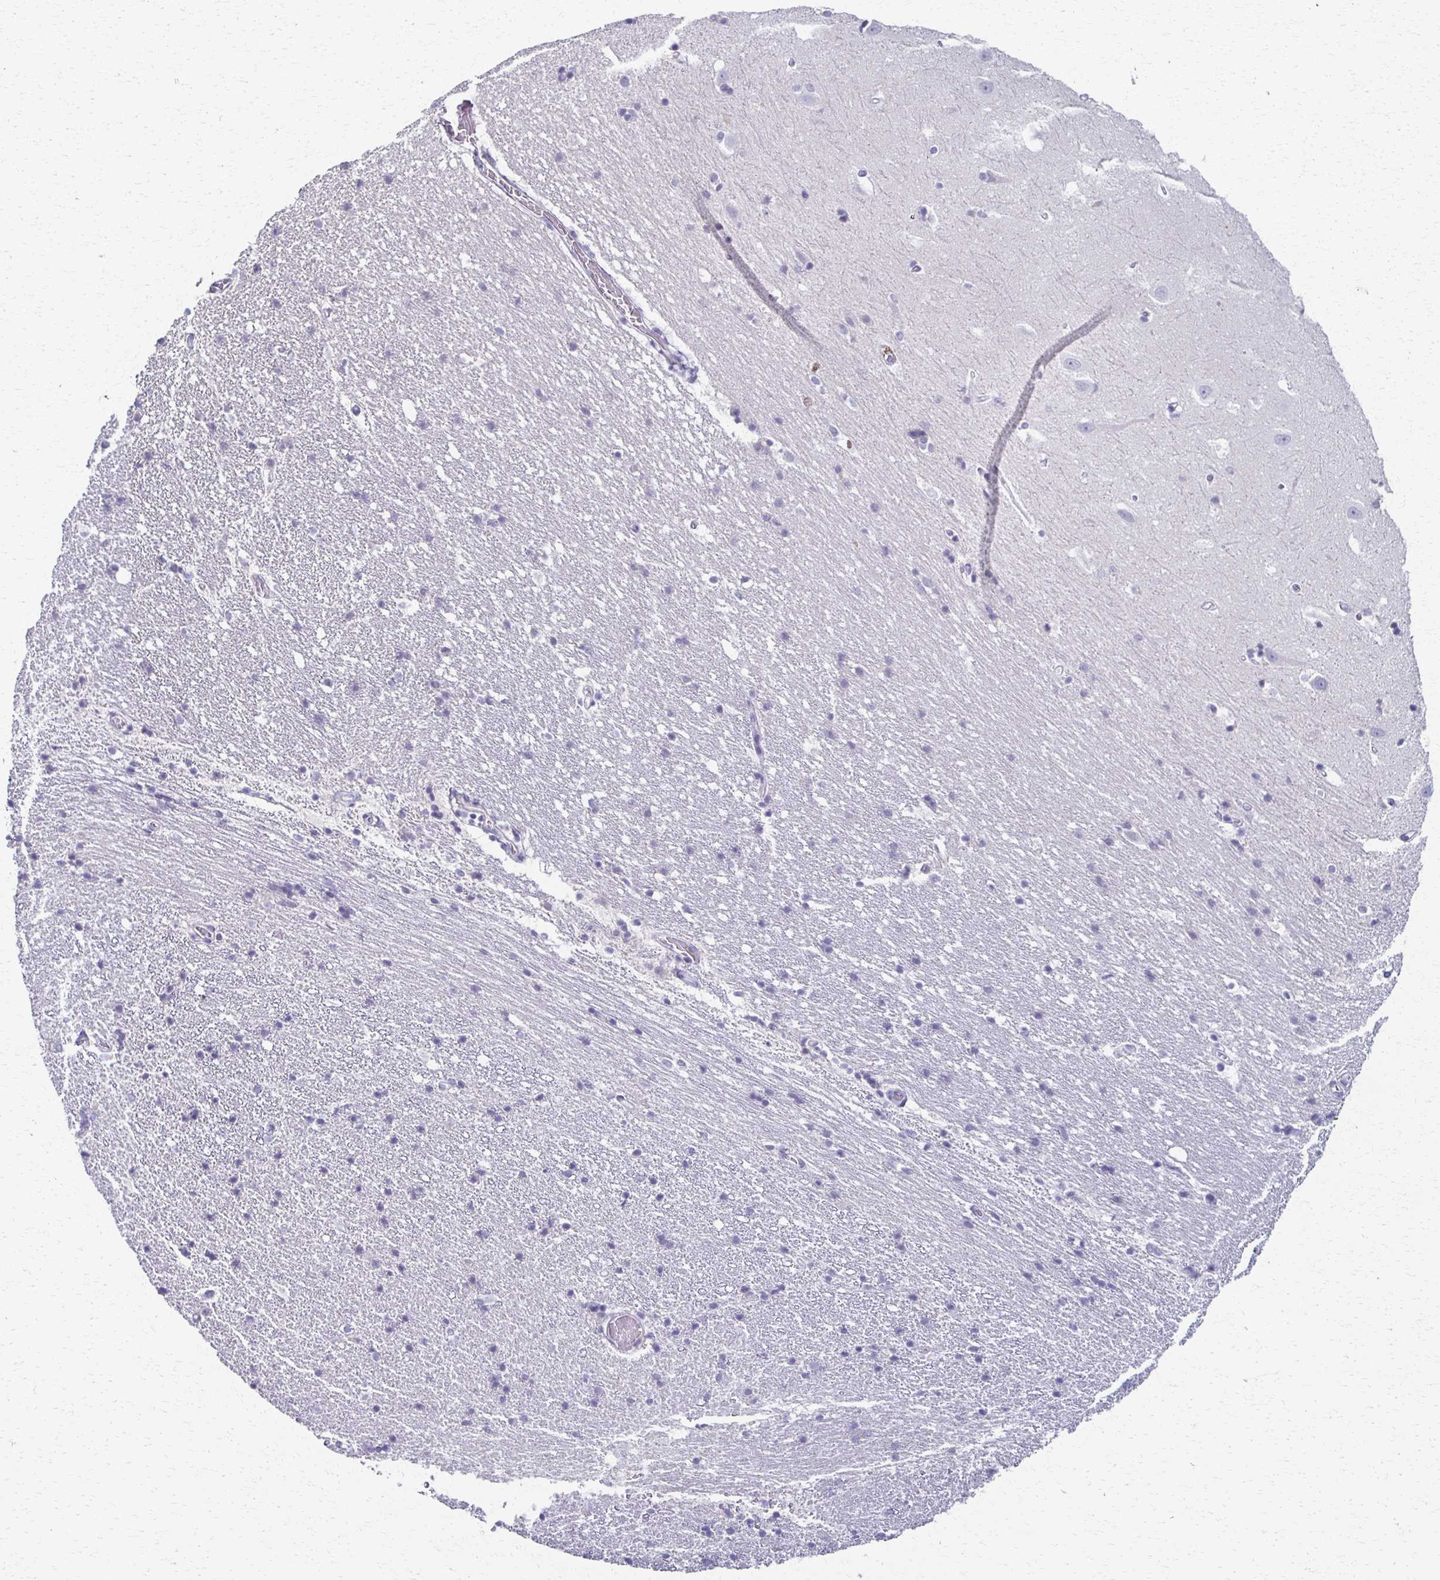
{"staining": {"intensity": "negative", "quantity": "none", "location": "none"}, "tissue": "hippocampus", "cell_type": "Glial cells", "image_type": "normal", "snomed": [{"axis": "morphology", "description": "Normal tissue, NOS"}, {"axis": "topography", "description": "Hippocampus"}], "caption": "IHC image of unremarkable hippocampus stained for a protein (brown), which shows no positivity in glial cells.", "gene": "FOXO4", "patient": {"sex": "male", "age": 63}}